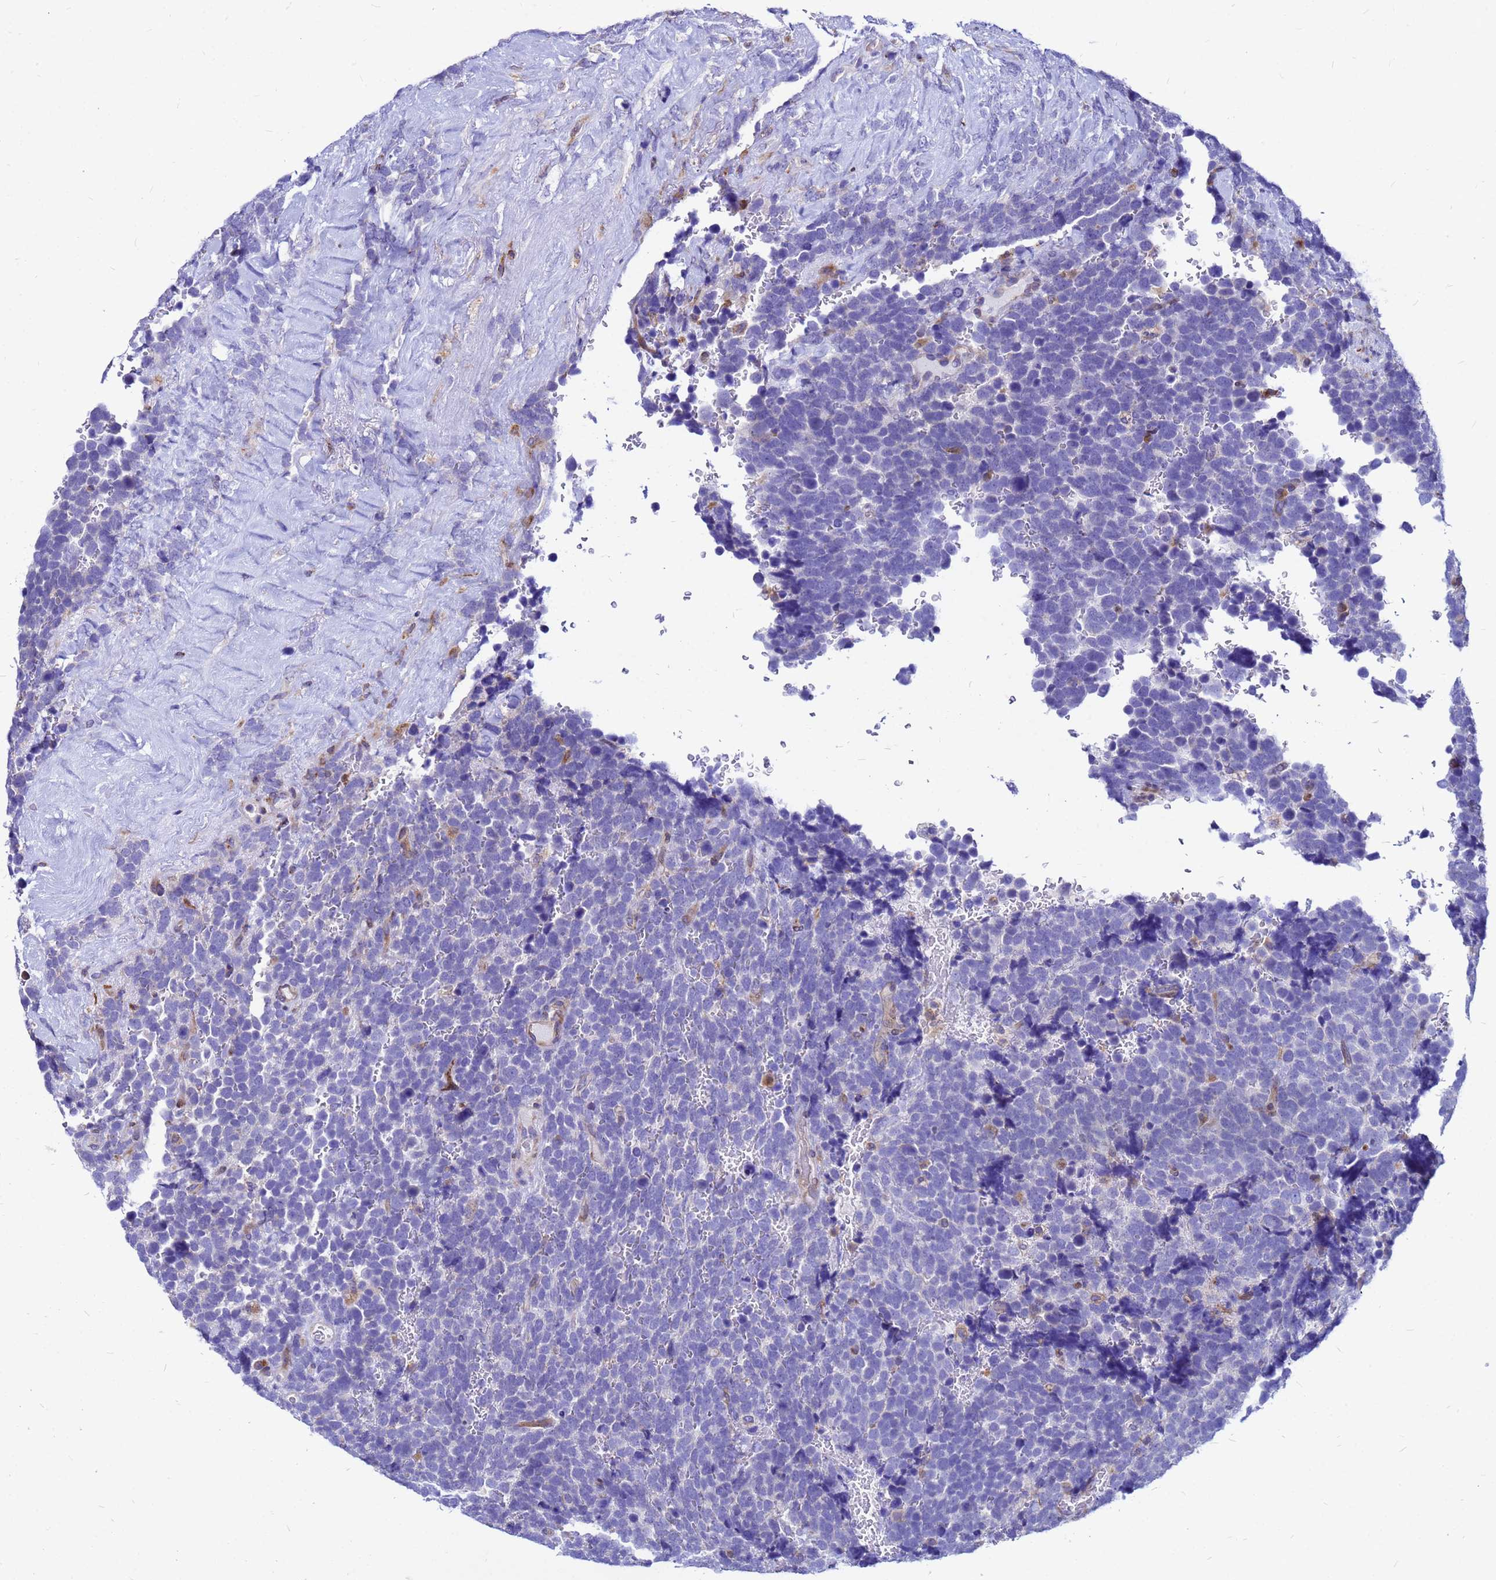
{"staining": {"intensity": "negative", "quantity": "none", "location": "none"}, "tissue": "urothelial cancer", "cell_type": "Tumor cells", "image_type": "cancer", "snomed": [{"axis": "morphology", "description": "Urothelial carcinoma, High grade"}, {"axis": "topography", "description": "Urinary bladder"}], "caption": "This histopathology image is of urothelial carcinoma (high-grade) stained with IHC to label a protein in brown with the nuclei are counter-stained blue. There is no staining in tumor cells. (DAB immunohistochemistry (IHC), high magnification).", "gene": "FHIP1A", "patient": {"sex": "female", "age": 82}}